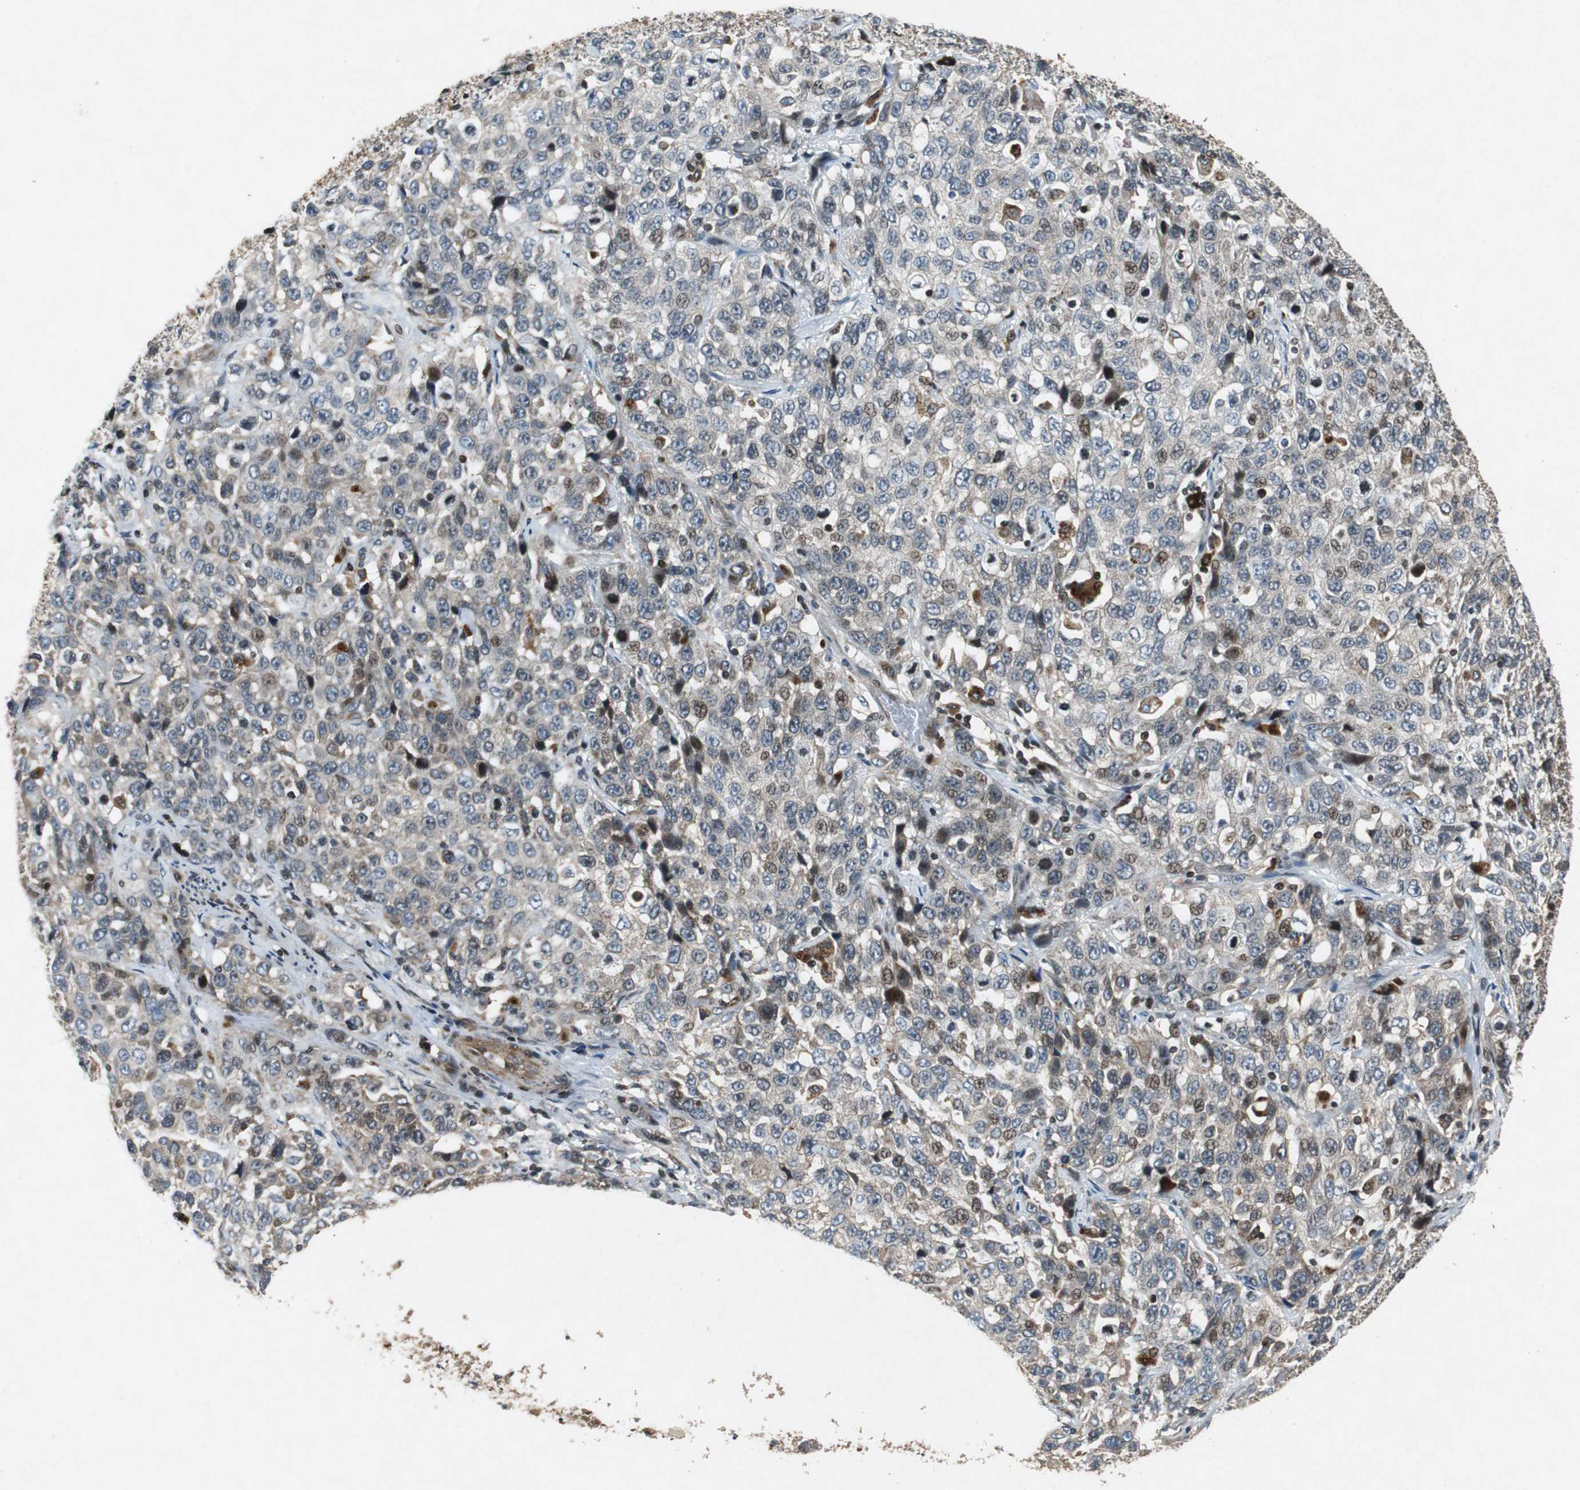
{"staining": {"intensity": "weak", "quantity": "<25%", "location": "cytoplasmic/membranous"}, "tissue": "stomach cancer", "cell_type": "Tumor cells", "image_type": "cancer", "snomed": [{"axis": "morphology", "description": "Normal tissue, NOS"}, {"axis": "morphology", "description": "Adenocarcinoma, NOS"}, {"axis": "topography", "description": "Stomach"}], "caption": "IHC histopathology image of human adenocarcinoma (stomach) stained for a protein (brown), which exhibits no positivity in tumor cells.", "gene": "TUBA4A", "patient": {"sex": "male", "age": 48}}